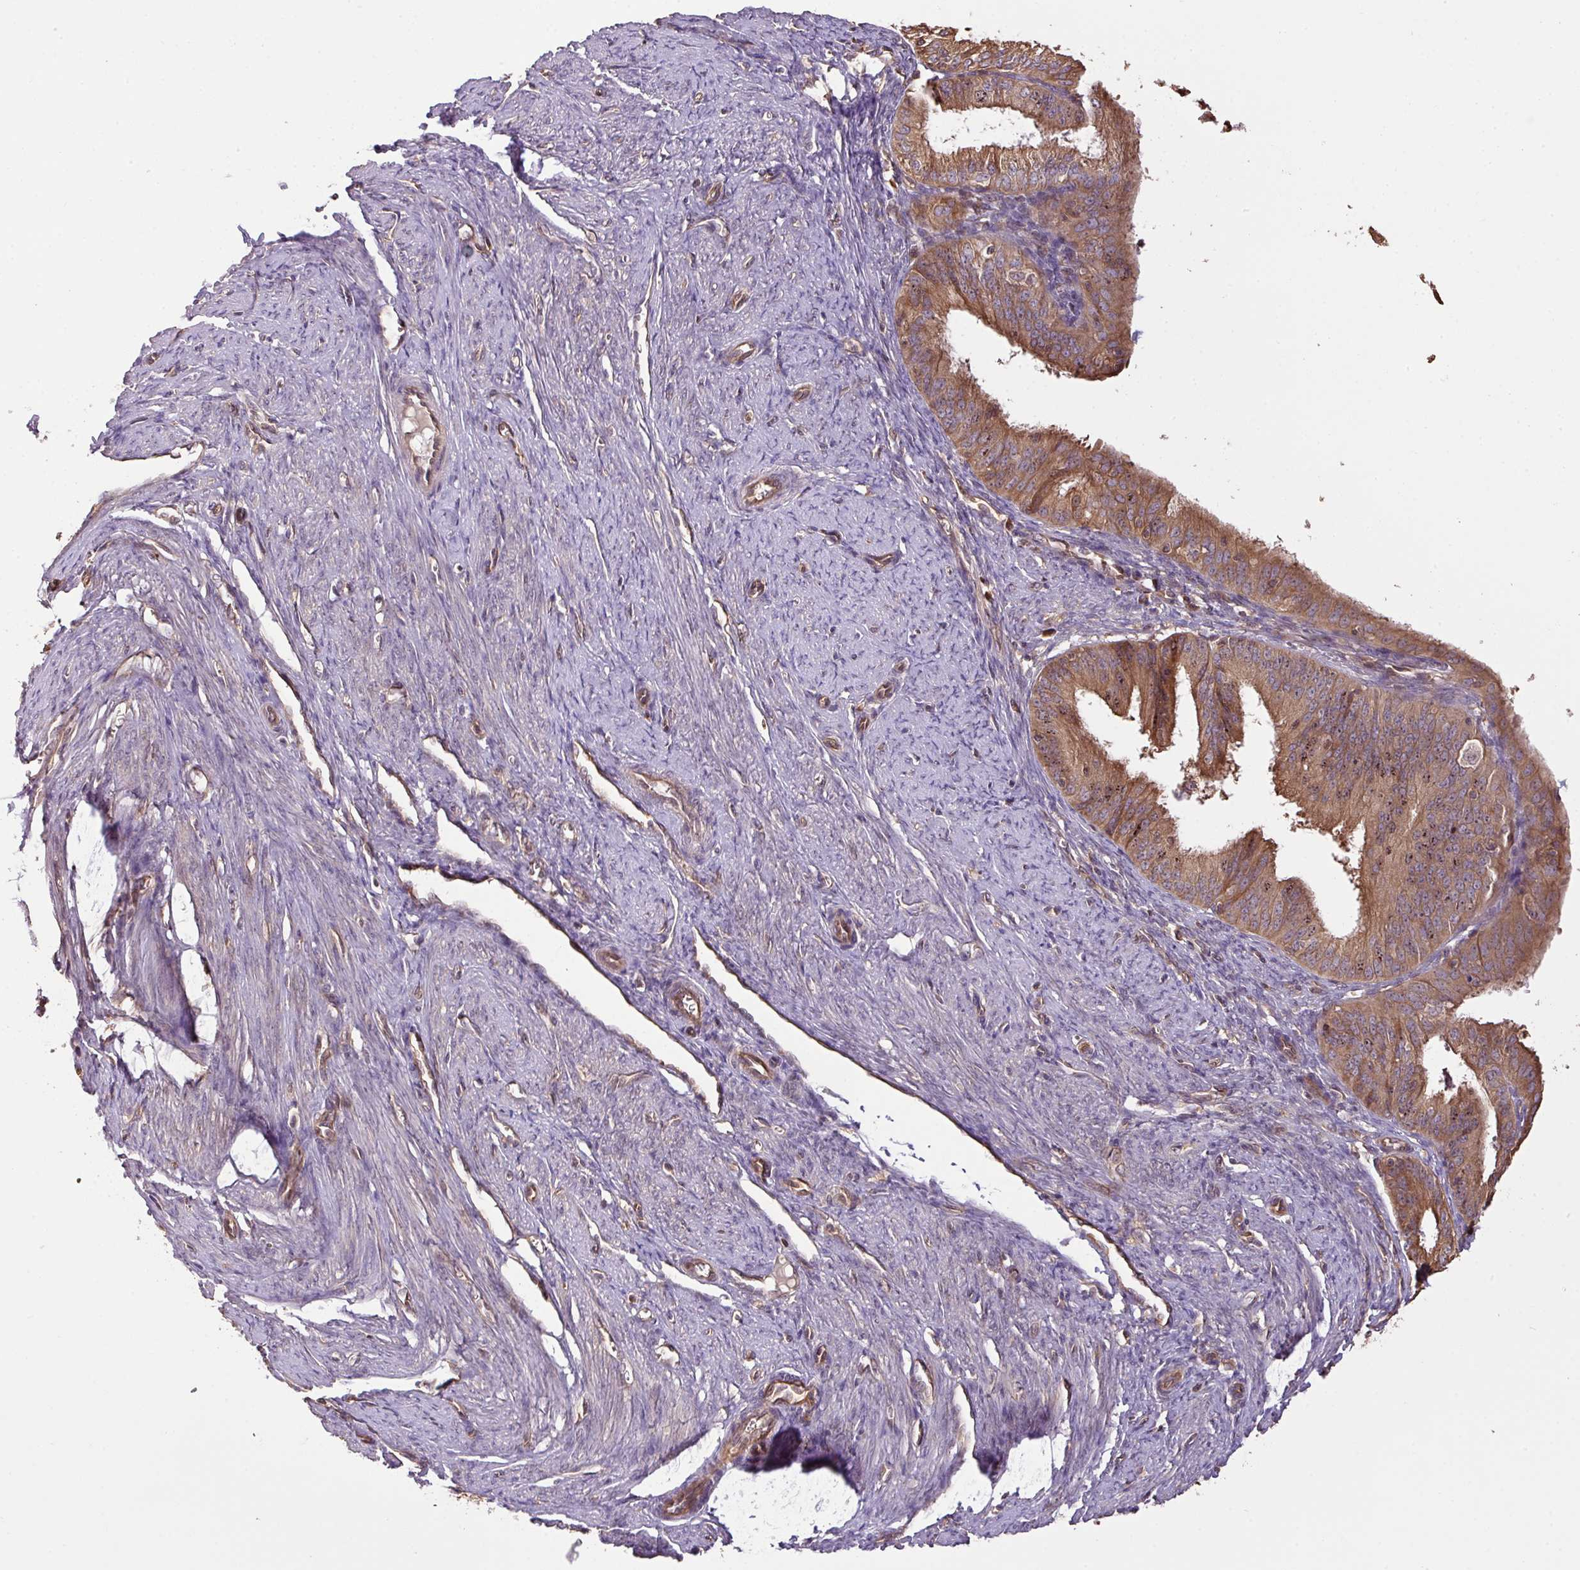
{"staining": {"intensity": "moderate", "quantity": ">75%", "location": "cytoplasmic/membranous,nuclear"}, "tissue": "endometrial cancer", "cell_type": "Tumor cells", "image_type": "cancer", "snomed": [{"axis": "morphology", "description": "Adenocarcinoma, NOS"}, {"axis": "topography", "description": "Endometrium"}], "caption": "Immunohistochemical staining of human adenocarcinoma (endometrial) reveals medium levels of moderate cytoplasmic/membranous and nuclear expression in approximately >75% of tumor cells. (DAB IHC, brown staining for protein, blue staining for nuclei).", "gene": "VENTX", "patient": {"sex": "female", "age": 51}}